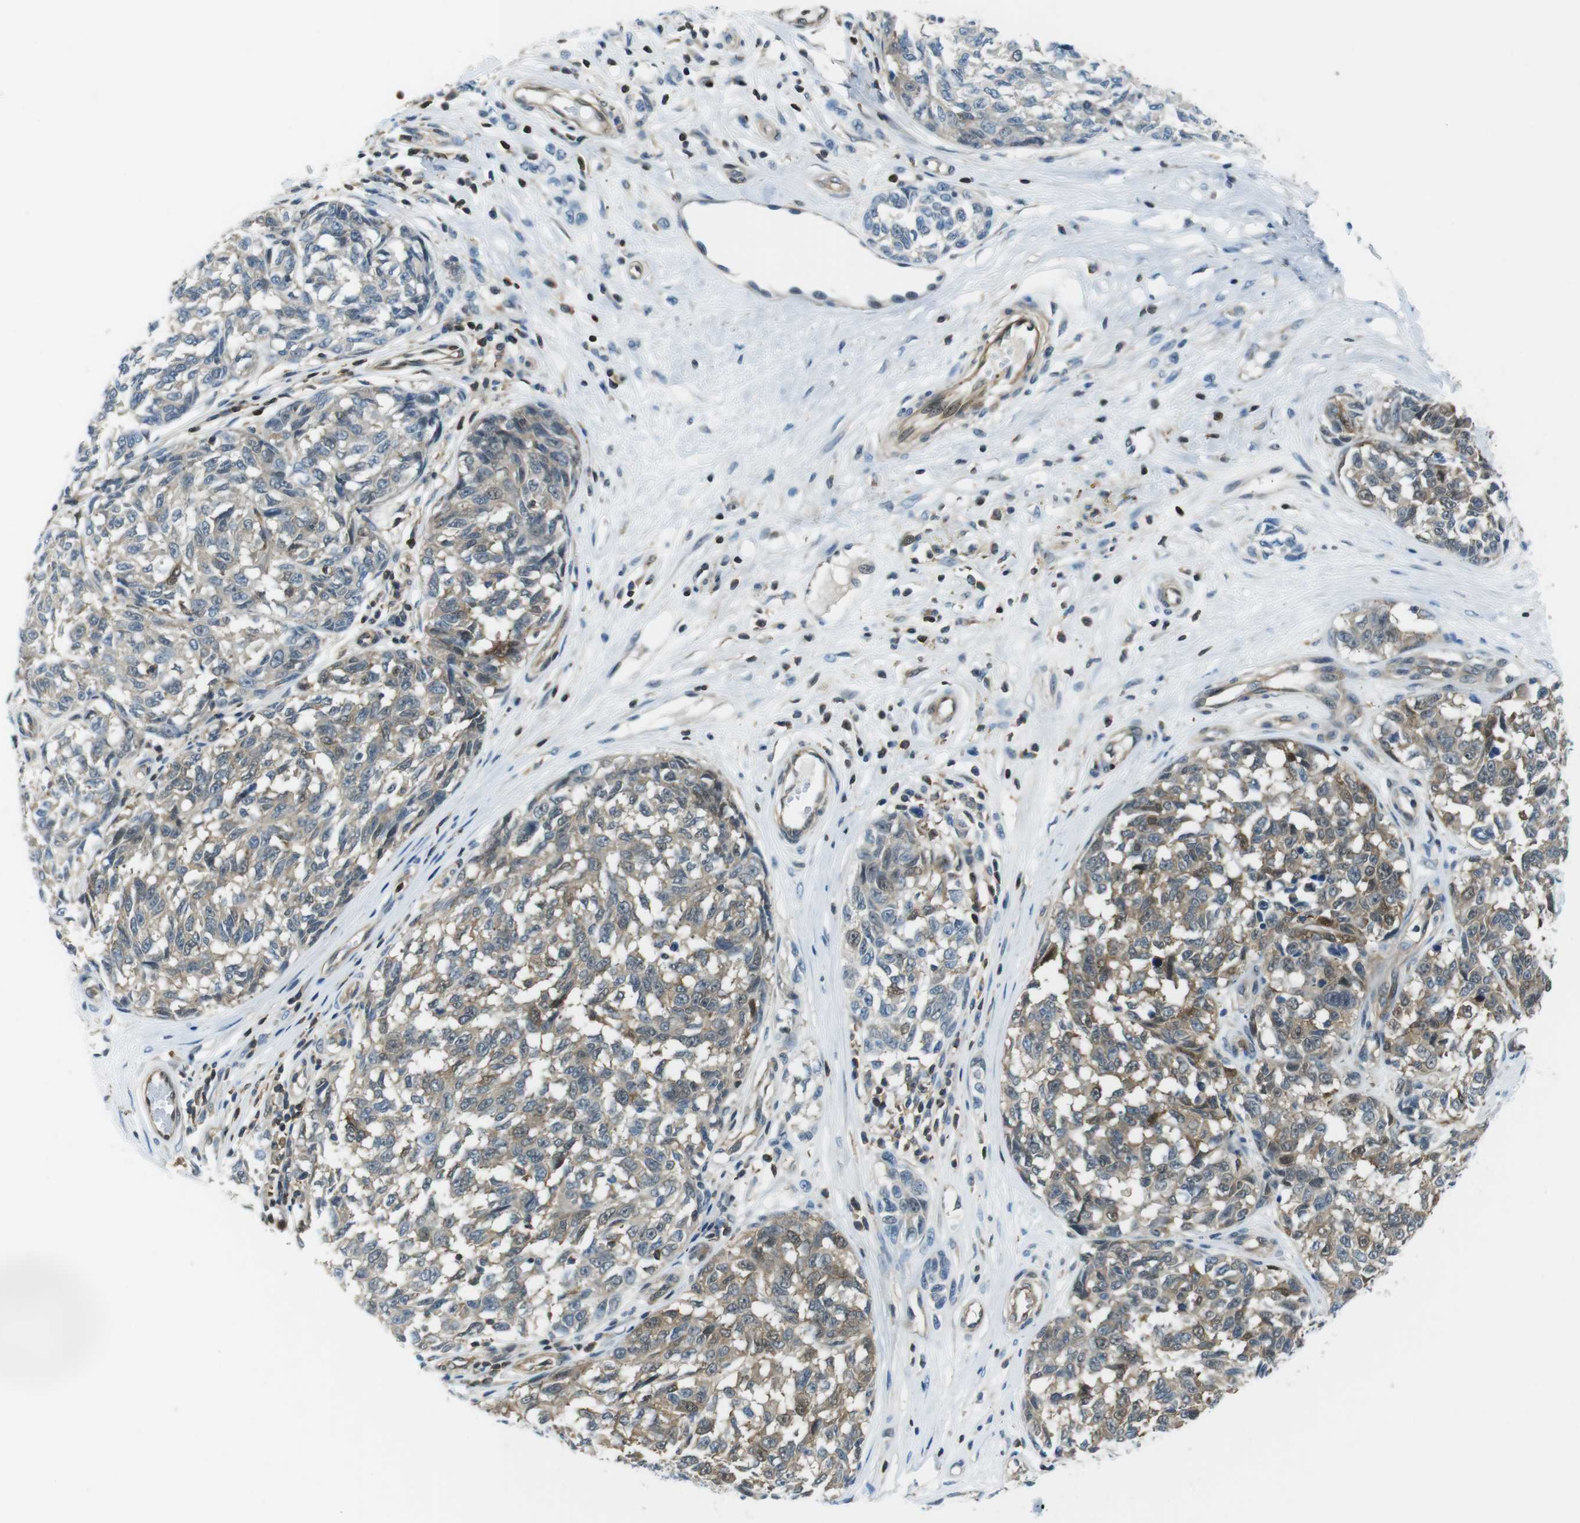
{"staining": {"intensity": "weak", "quantity": ">75%", "location": "cytoplasmic/membranous"}, "tissue": "melanoma", "cell_type": "Tumor cells", "image_type": "cancer", "snomed": [{"axis": "morphology", "description": "Malignant melanoma, NOS"}, {"axis": "topography", "description": "Skin"}], "caption": "Immunohistochemistry (IHC) of human melanoma reveals low levels of weak cytoplasmic/membranous positivity in approximately >75% of tumor cells.", "gene": "TES", "patient": {"sex": "female", "age": 64}}